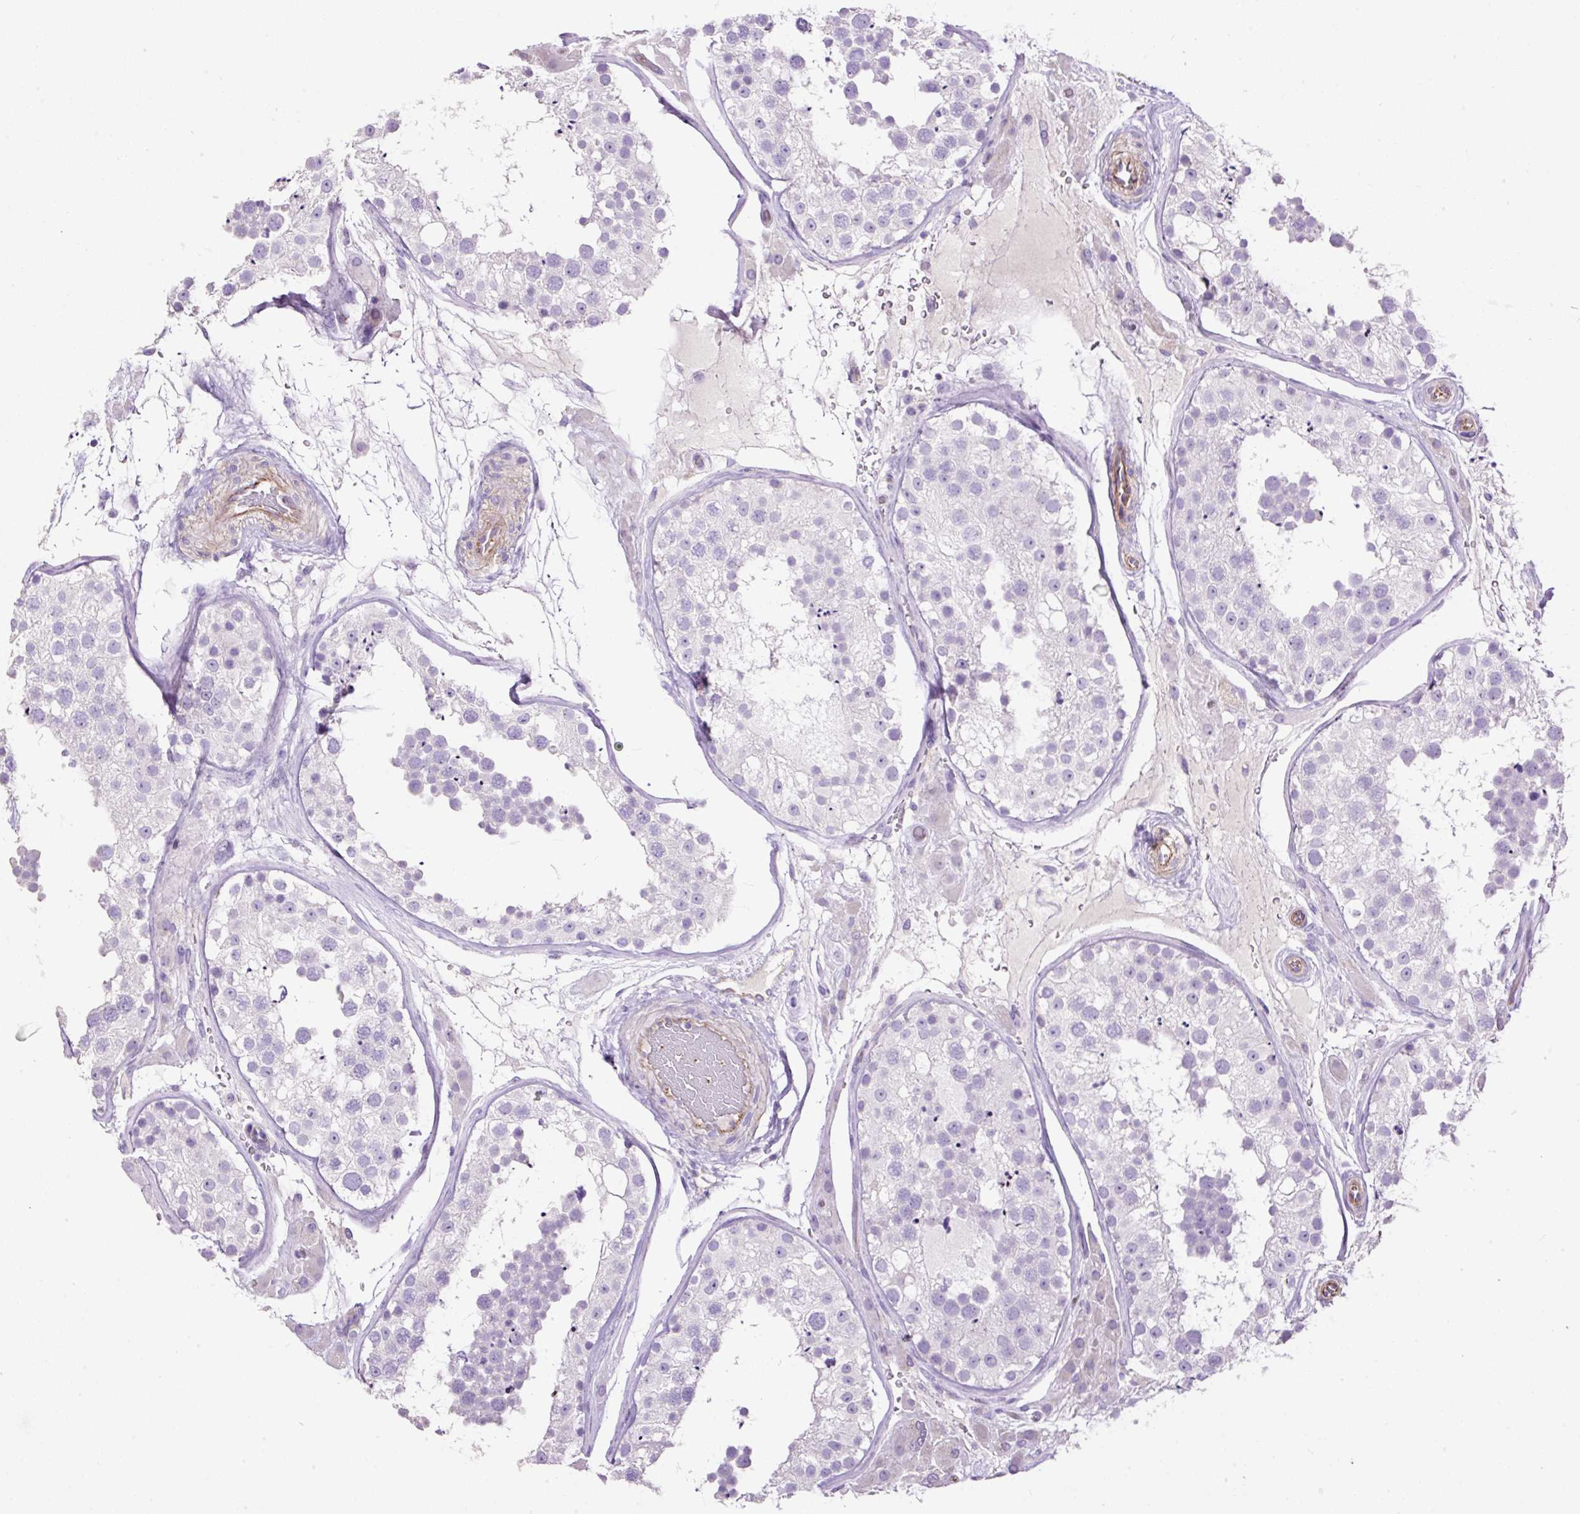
{"staining": {"intensity": "negative", "quantity": "none", "location": "none"}, "tissue": "testis", "cell_type": "Cells in seminiferous ducts", "image_type": "normal", "snomed": [{"axis": "morphology", "description": "Normal tissue, NOS"}, {"axis": "topography", "description": "Testis"}], "caption": "This micrograph is of normal testis stained with IHC to label a protein in brown with the nuclei are counter-stained blue. There is no expression in cells in seminiferous ducts. Nuclei are stained in blue.", "gene": "MAGEB16", "patient": {"sex": "male", "age": 26}}